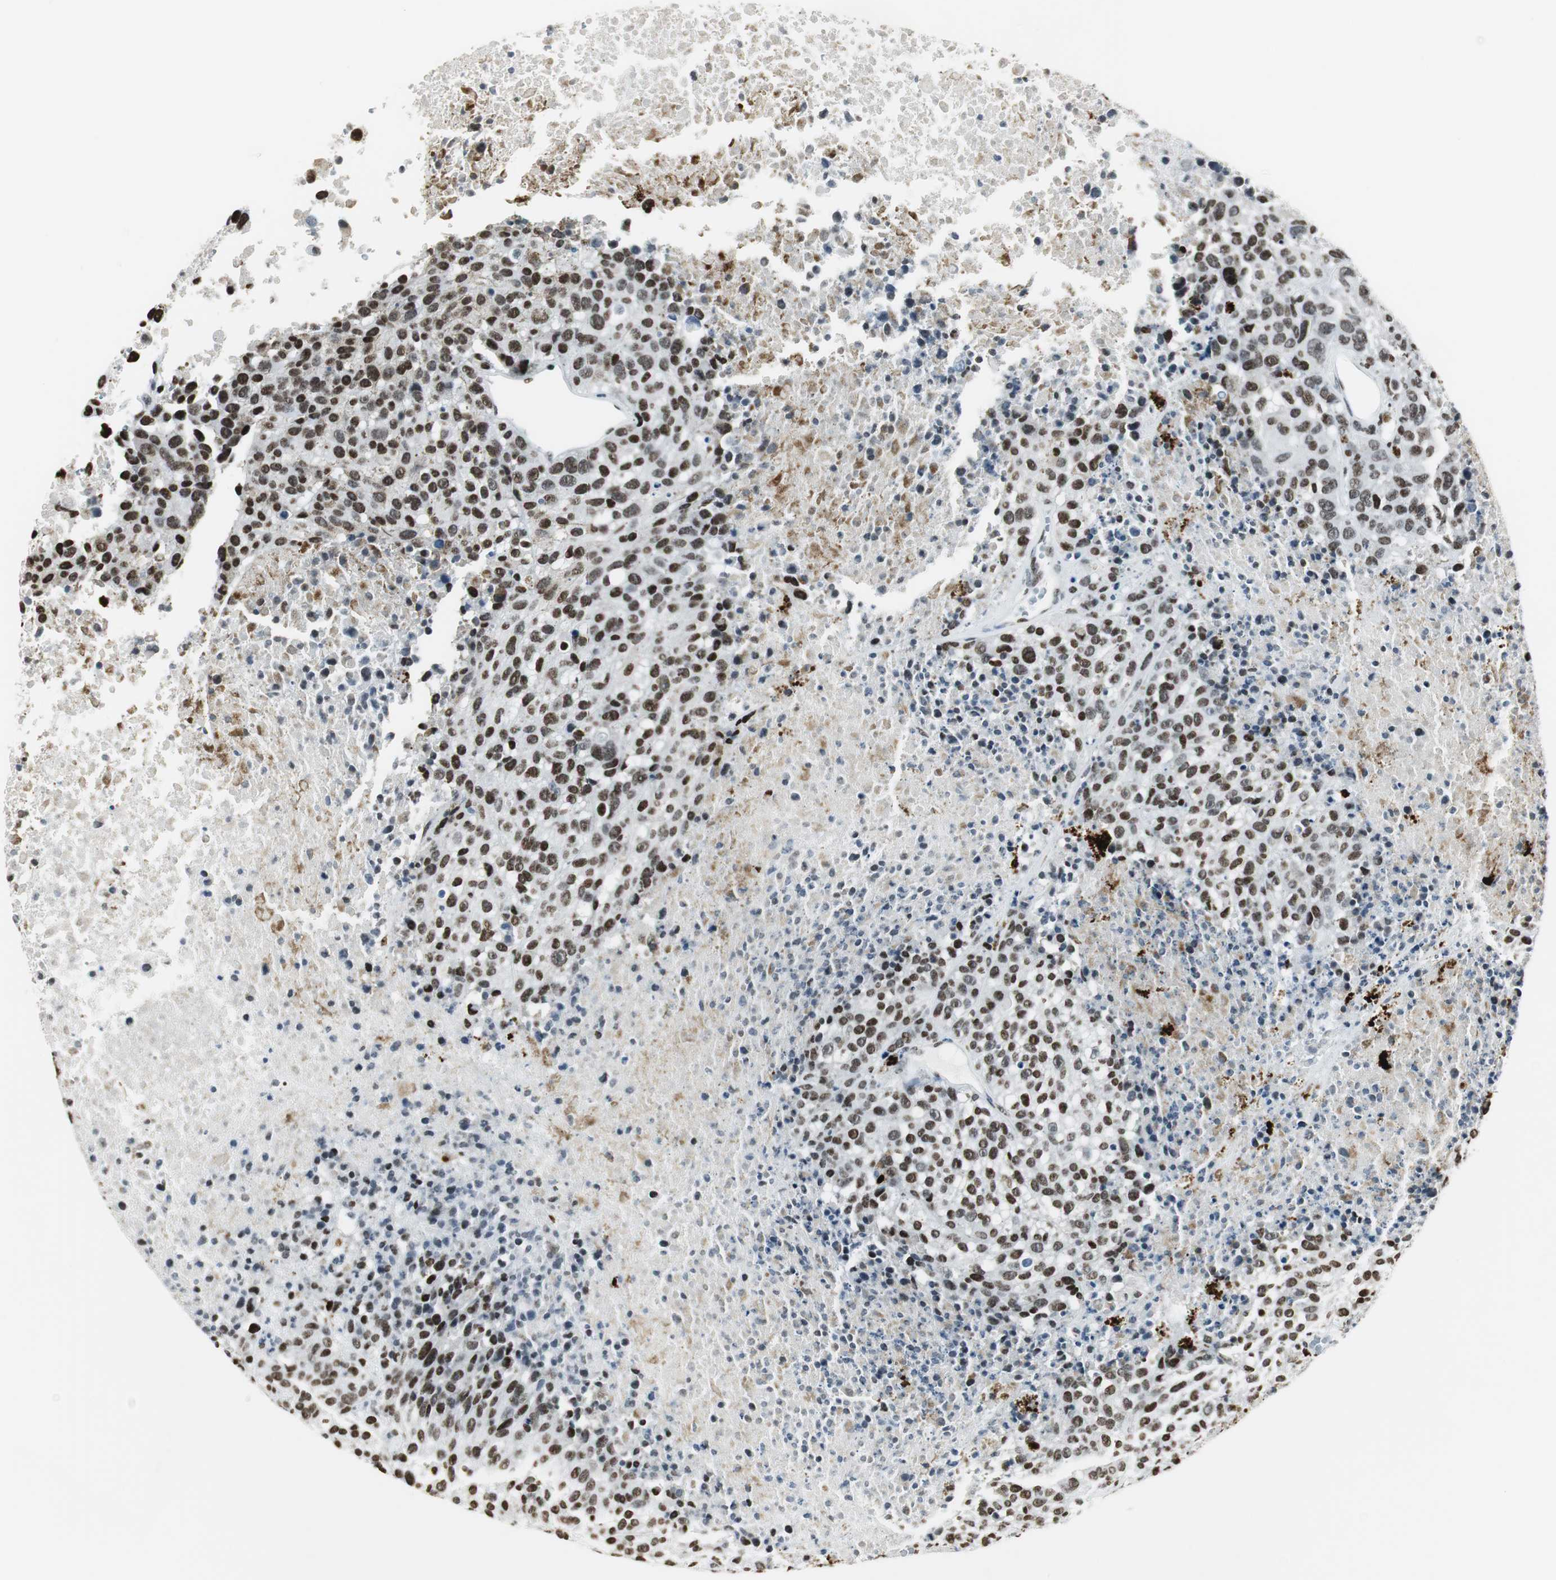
{"staining": {"intensity": "strong", "quantity": ">75%", "location": "nuclear"}, "tissue": "melanoma", "cell_type": "Tumor cells", "image_type": "cancer", "snomed": [{"axis": "morphology", "description": "Malignant melanoma, Metastatic site"}, {"axis": "topography", "description": "Cerebral cortex"}], "caption": "Tumor cells show high levels of strong nuclear staining in approximately >75% of cells in human melanoma. The staining was performed using DAB (3,3'-diaminobenzidine), with brown indicating positive protein expression. Nuclei are stained blue with hematoxylin.", "gene": "RBBP4", "patient": {"sex": "female", "age": 52}}